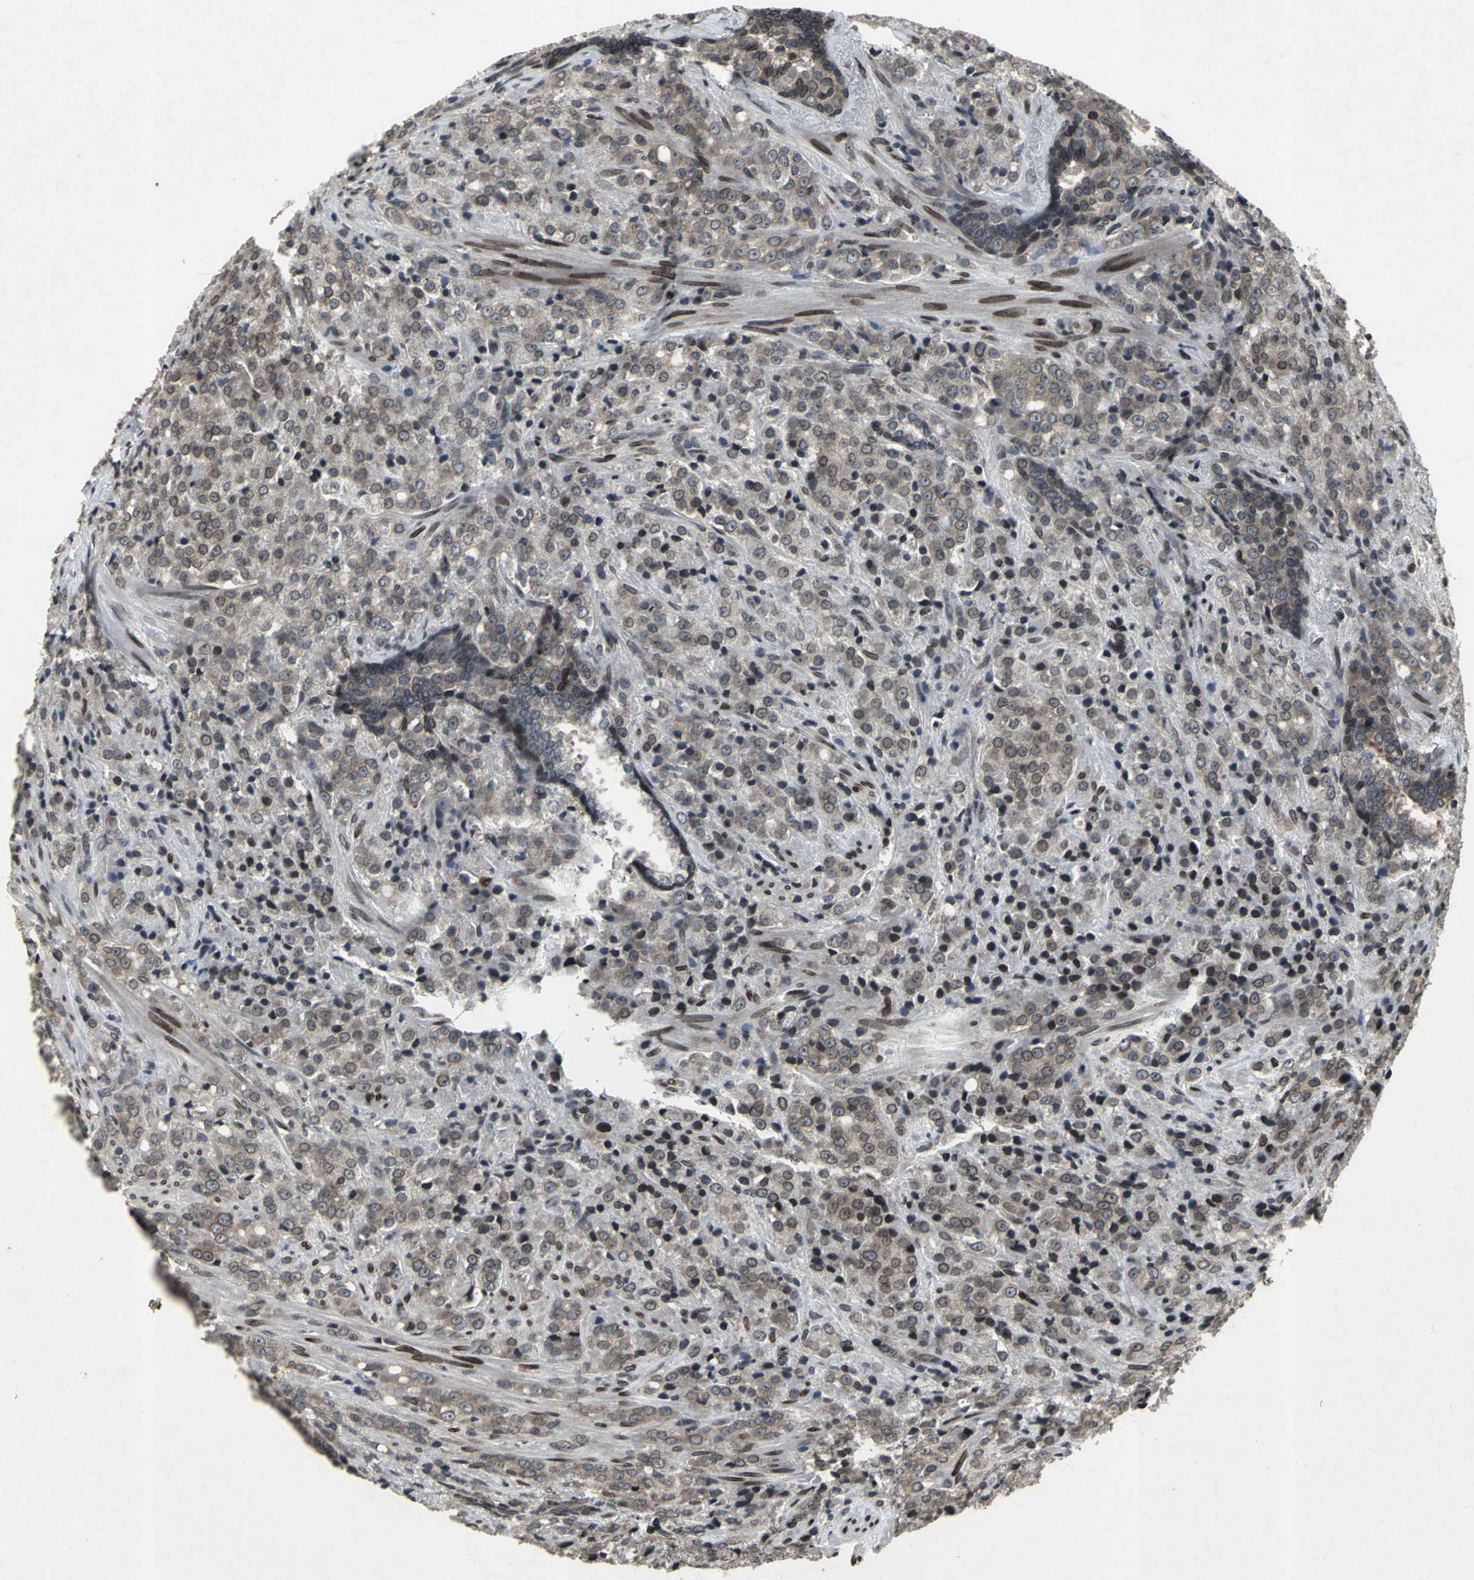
{"staining": {"intensity": "moderate", "quantity": ">75%", "location": "cytoplasmic/membranous"}, "tissue": "prostate cancer", "cell_type": "Tumor cells", "image_type": "cancer", "snomed": [{"axis": "morphology", "description": "Adenocarcinoma, Medium grade"}, {"axis": "topography", "description": "Prostate"}], "caption": "Immunohistochemistry (IHC) of prostate medium-grade adenocarcinoma displays medium levels of moderate cytoplasmic/membranous staining in approximately >75% of tumor cells. The protein is shown in brown color, while the nuclei are stained blue.", "gene": "SH2B3", "patient": {"sex": "male", "age": 70}}